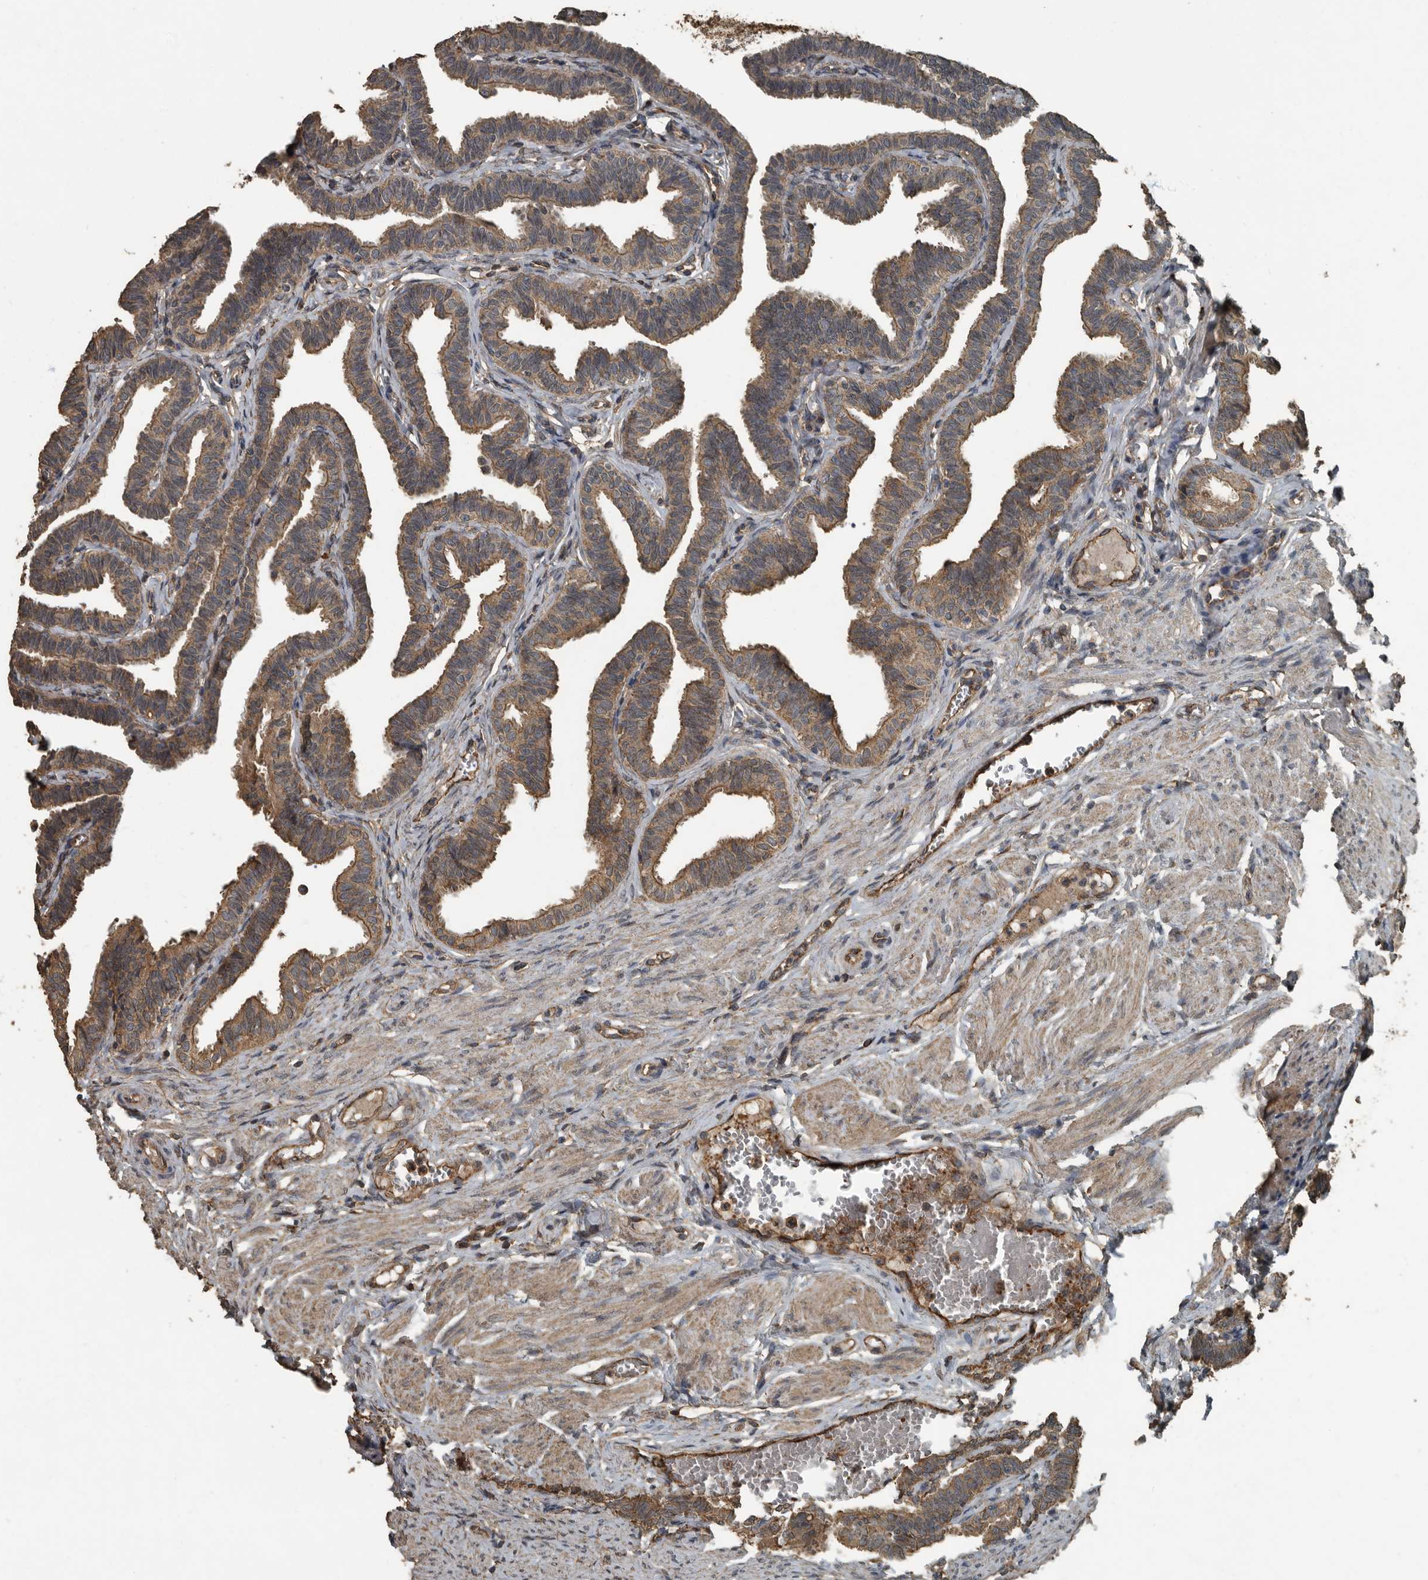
{"staining": {"intensity": "moderate", "quantity": ">75%", "location": "cytoplasmic/membranous"}, "tissue": "fallopian tube", "cell_type": "Glandular cells", "image_type": "normal", "snomed": [{"axis": "morphology", "description": "Normal tissue, NOS"}, {"axis": "topography", "description": "Fallopian tube"}, {"axis": "topography", "description": "Ovary"}], "caption": "A medium amount of moderate cytoplasmic/membranous staining is appreciated in approximately >75% of glandular cells in normal fallopian tube.", "gene": "IL15RA", "patient": {"sex": "female", "age": 23}}